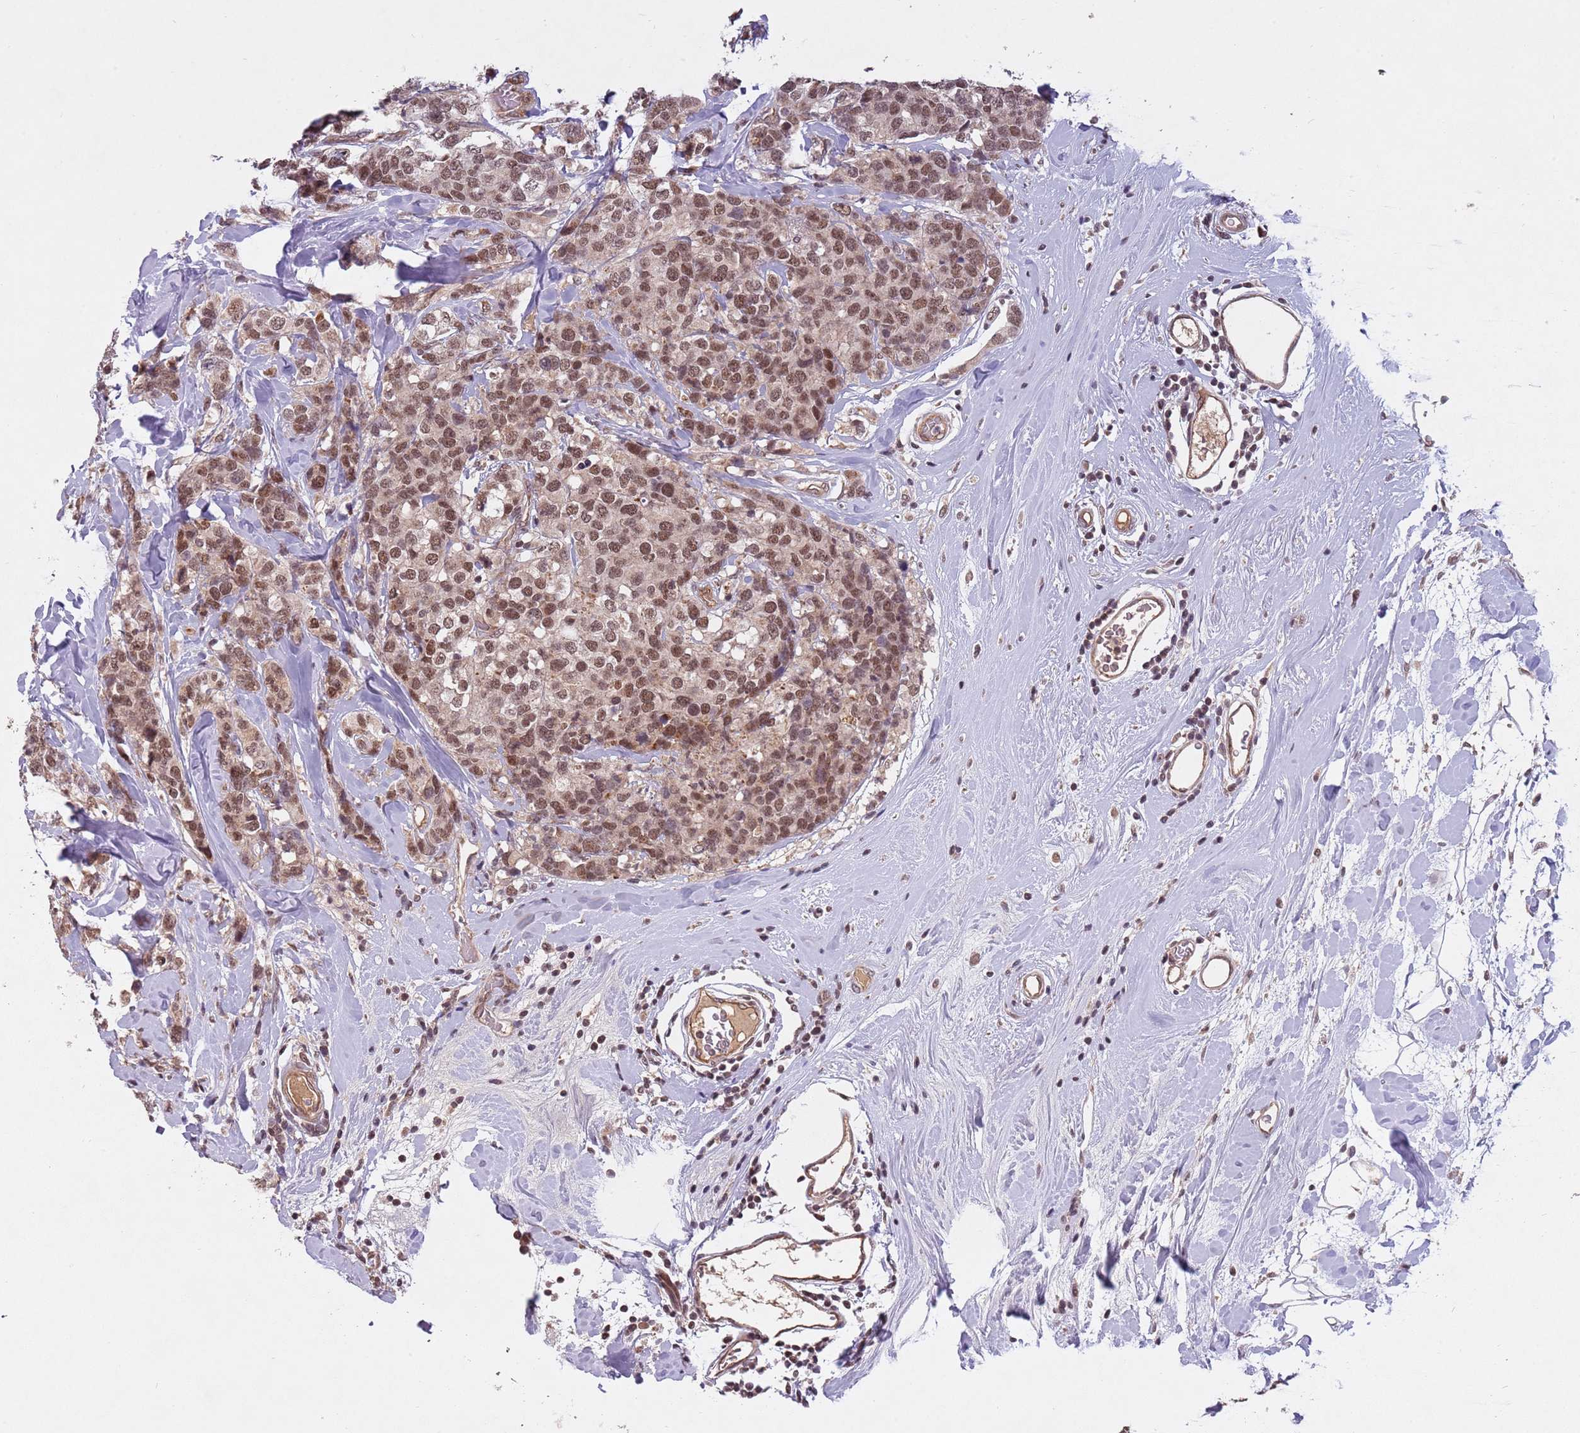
{"staining": {"intensity": "moderate", "quantity": ">75%", "location": "nuclear"}, "tissue": "breast cancer", "cell_type": "Tumor cells", "image_type": "cancer", "snomed": [{"axis": "morphology", "description": "Lobular carcinoma"}, {"axis": "topography", "description": "Breast"}], "caption": "This histopathology image displays immunohistochemistry staining of human breast cancer, with medium moderate nuclear expression in about >75% of tumor cells.", "gene": "SUDS3", "patient": {"sex": "female", "age": 59}}